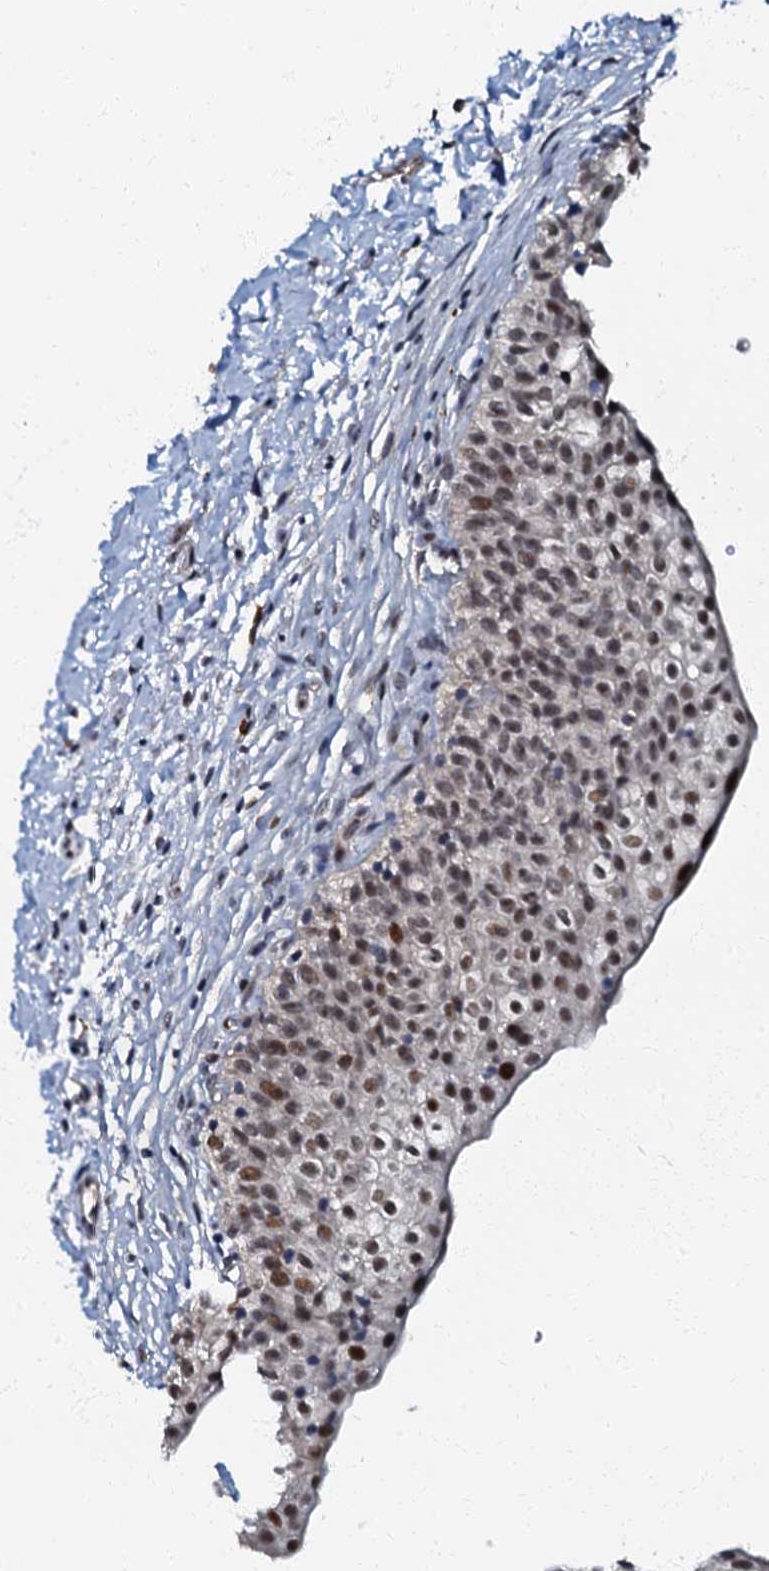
{"staining": {"intensity": "moderate", "quantity": "25%-75%", "location": "nuclear"}, "tissue": "urinary bladder", "cell_type": "Urothelial cells", "image_type": "normal", "snomed": [{"axis": "morphology", "description": "Normal tissue, NOS"}, {"axis": "topography", "description": "Urinary bladder"}], "caption": "Immunohistochemical staining of normal human urinary bladder shows moderate nuclear protein positivity in about 25%-75% of urothelial cells. (DAB = brown stain, brightfield microscopy at high magnification).", "gene": "OLAH", "patient": {"sex": "male", "age": 55}}